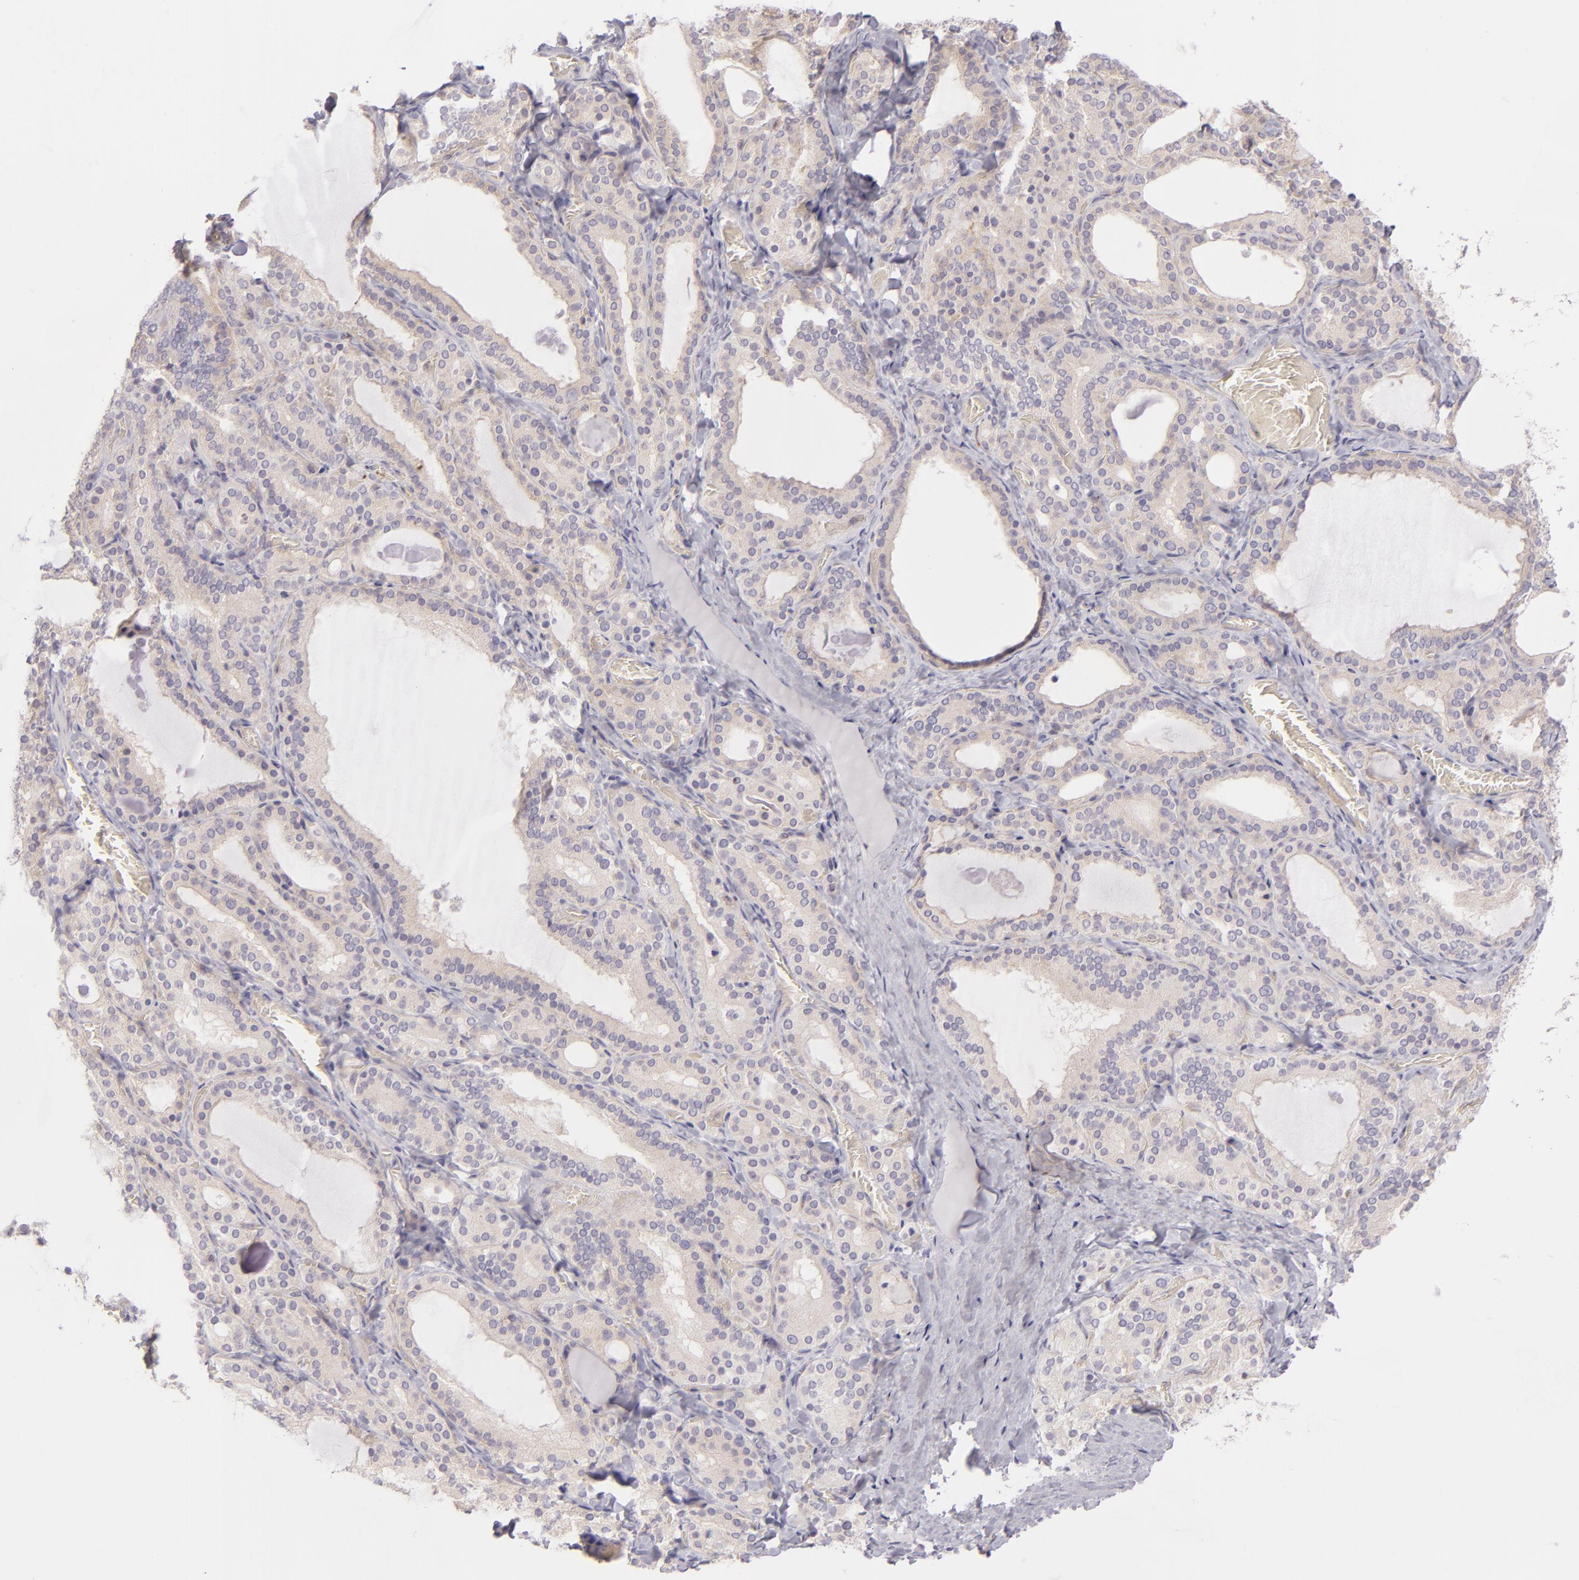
{"staining": {"intensity": "weak", "quantity": ">75%", "location": "cytoplasmic/membranous"}, "tissue": "thyroid gland", "cell_type": "Glandular cells", "image_type": "normal", "snomed": [{"axis": "morphology", "description": "Normal tissue, NOS"}, {"axis": "topography", "description": "Thyroid gland"}], "caption": "High-magnification brightfield microscopy of unremarkable thyroid gland stained with DAB (3,3'-diaminobenzidine) (brown) and counterstained with hematoxylin (blue). glandular cells exhibit weak cytoplasmic/membranous staining is present in approximately>75% of cells. The protein of interest is shown in brown color, while the nuclei are stained blue.", "gene": "ZC3H7B", "patient": {"sex": "female", "age": 33}}